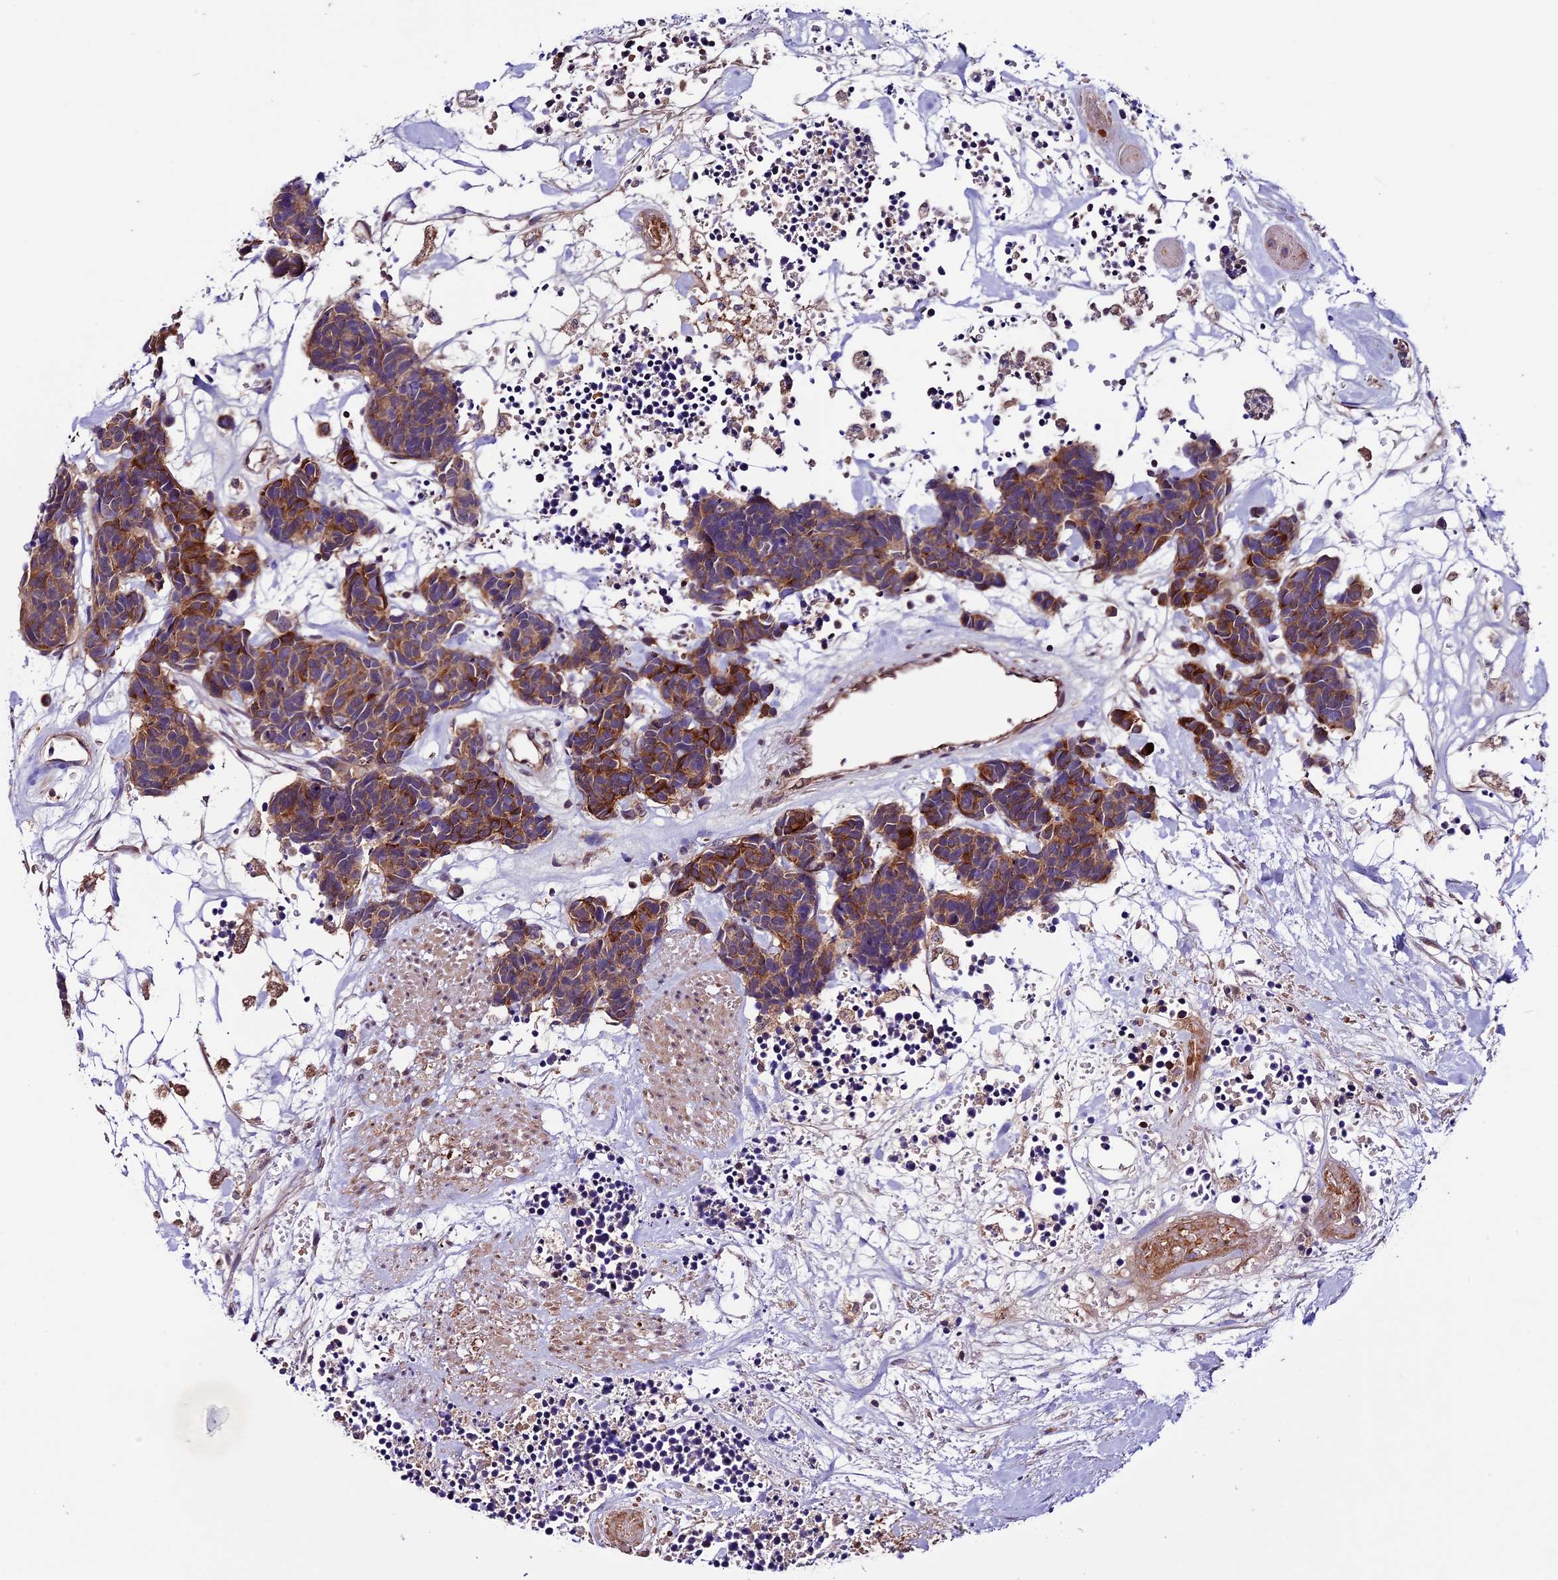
{"staining": {"intensity": "strong", "quantity": "25%-75%", "location": "cytoplasmic/membranous"}, "tissue": "carcinoid", "cell_type": "Tumor cells", "image_type": "cancer", "snomed": [{"axis": "morphology", "description": "Carcinoma, NOS"}, {"axis": "morphology", "description": "Carcinoid, malignant, NOS"}, {"axis": "topography", "description": "Urinary bladder"}], "caption": "Strong cytoplasmic/membranous positivity is appreciated in about 25%-75% of tumor cells in carcinoid (malignant). The protein of interest is shown in brown color, while the nuclei are stained blue.", "gene": "RINL", "patient": {"sex": "male", "age": 57}}